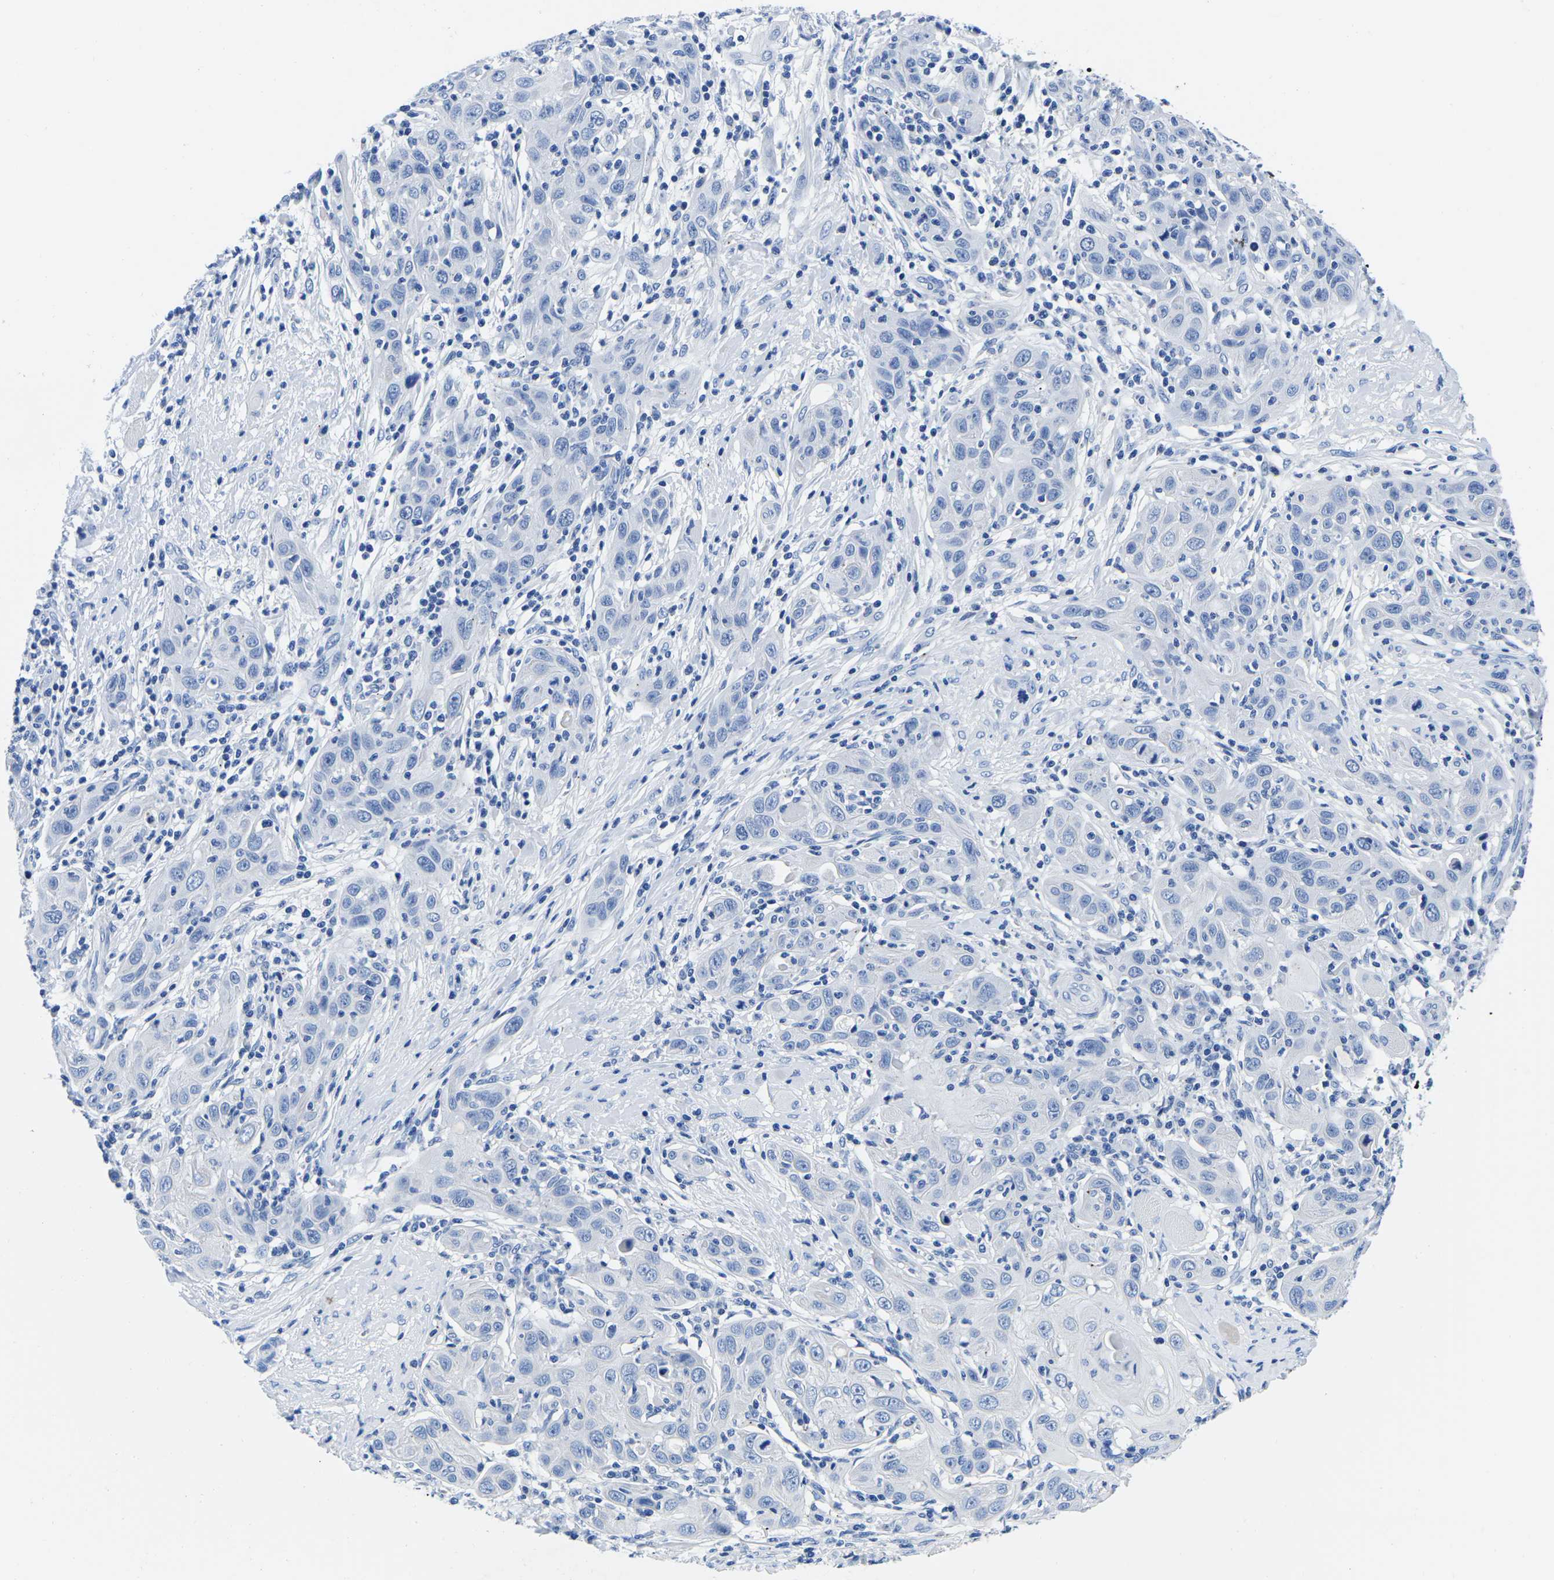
{"staining": {"intensity": "negative", "quantity": "none", "location": "none"}, "tissue": "skin cancer", "cell_type": "Tumor cells", "image_type": "cancer", "snomed": [{"axis": "morphology", "description": "Squamous cell carcinoma, NOS"}, {"axis": "topography", "description": "Skin"}], "caption": "This photomicrograph is of squamous cell carcinoma (skin) stained with immunohistochemistry to label a protein in brown with the nuclei are counter-stained blue. There is no staining in tumor cells. (DAB IHC visualized using brightfield microscopy, high magnification).", "gene": "CYP1A2", "patient": {"sex": "female", "age": 88}}